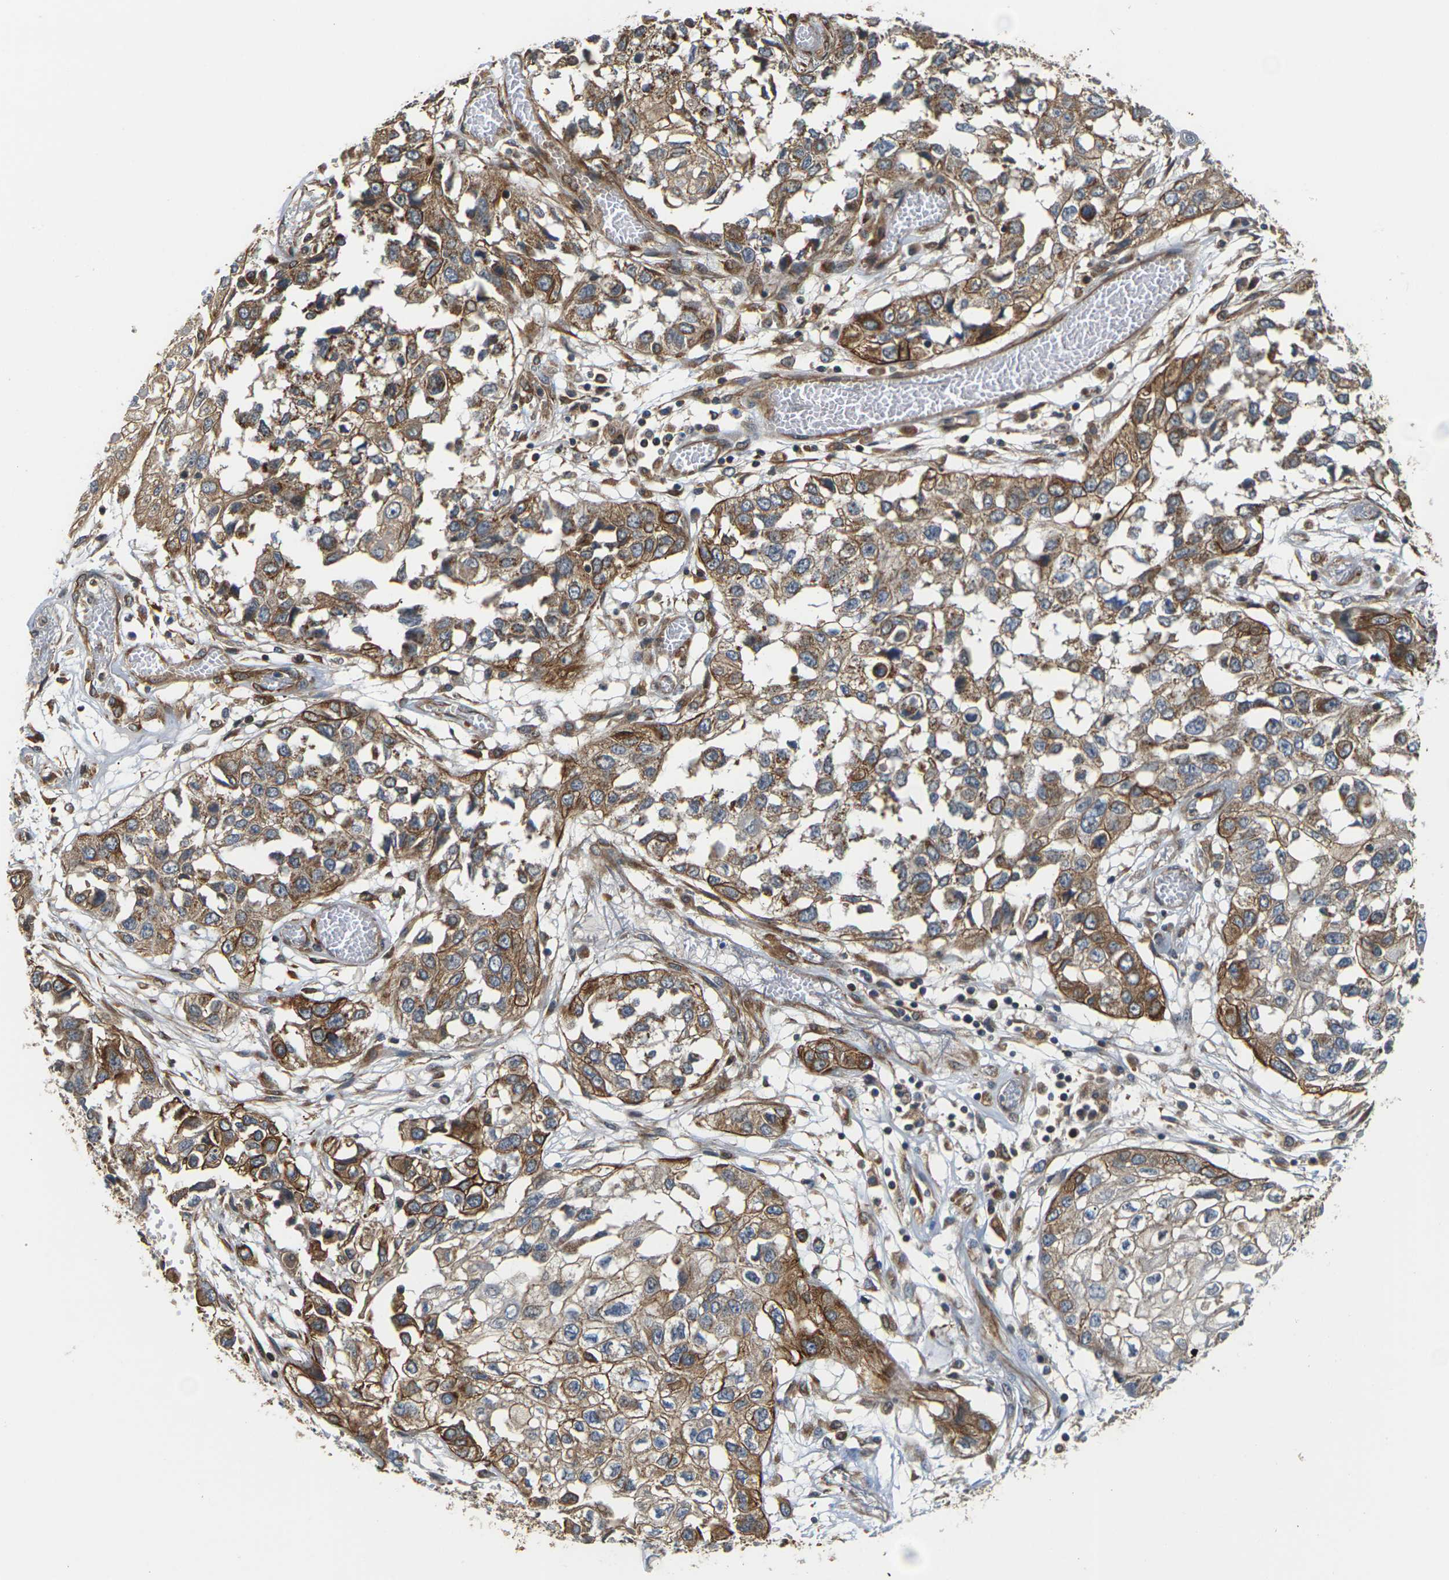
{"staining": {"intensity": "moderate", "quantity": ">75%", "location": "cytoplasmic/membranous"}, "tissue": "lung cancer", "cell_type": "Tumor cells", "image_type": "cancer", "snomed": [{"axis": "morphology", "description": "Squamous cell carcinoma, NOS"}, {"axis": "topography", "description": "Lung"}], "caption": "Squamous cell carcinoma (lung) tissue shows moderate cytoplasmic/membranous positivity in about >75% of tumor cells, visualized by immunohistochemistry.", "gene": "PCDHB4", "patient": {"sex": "male", "age": 71}}